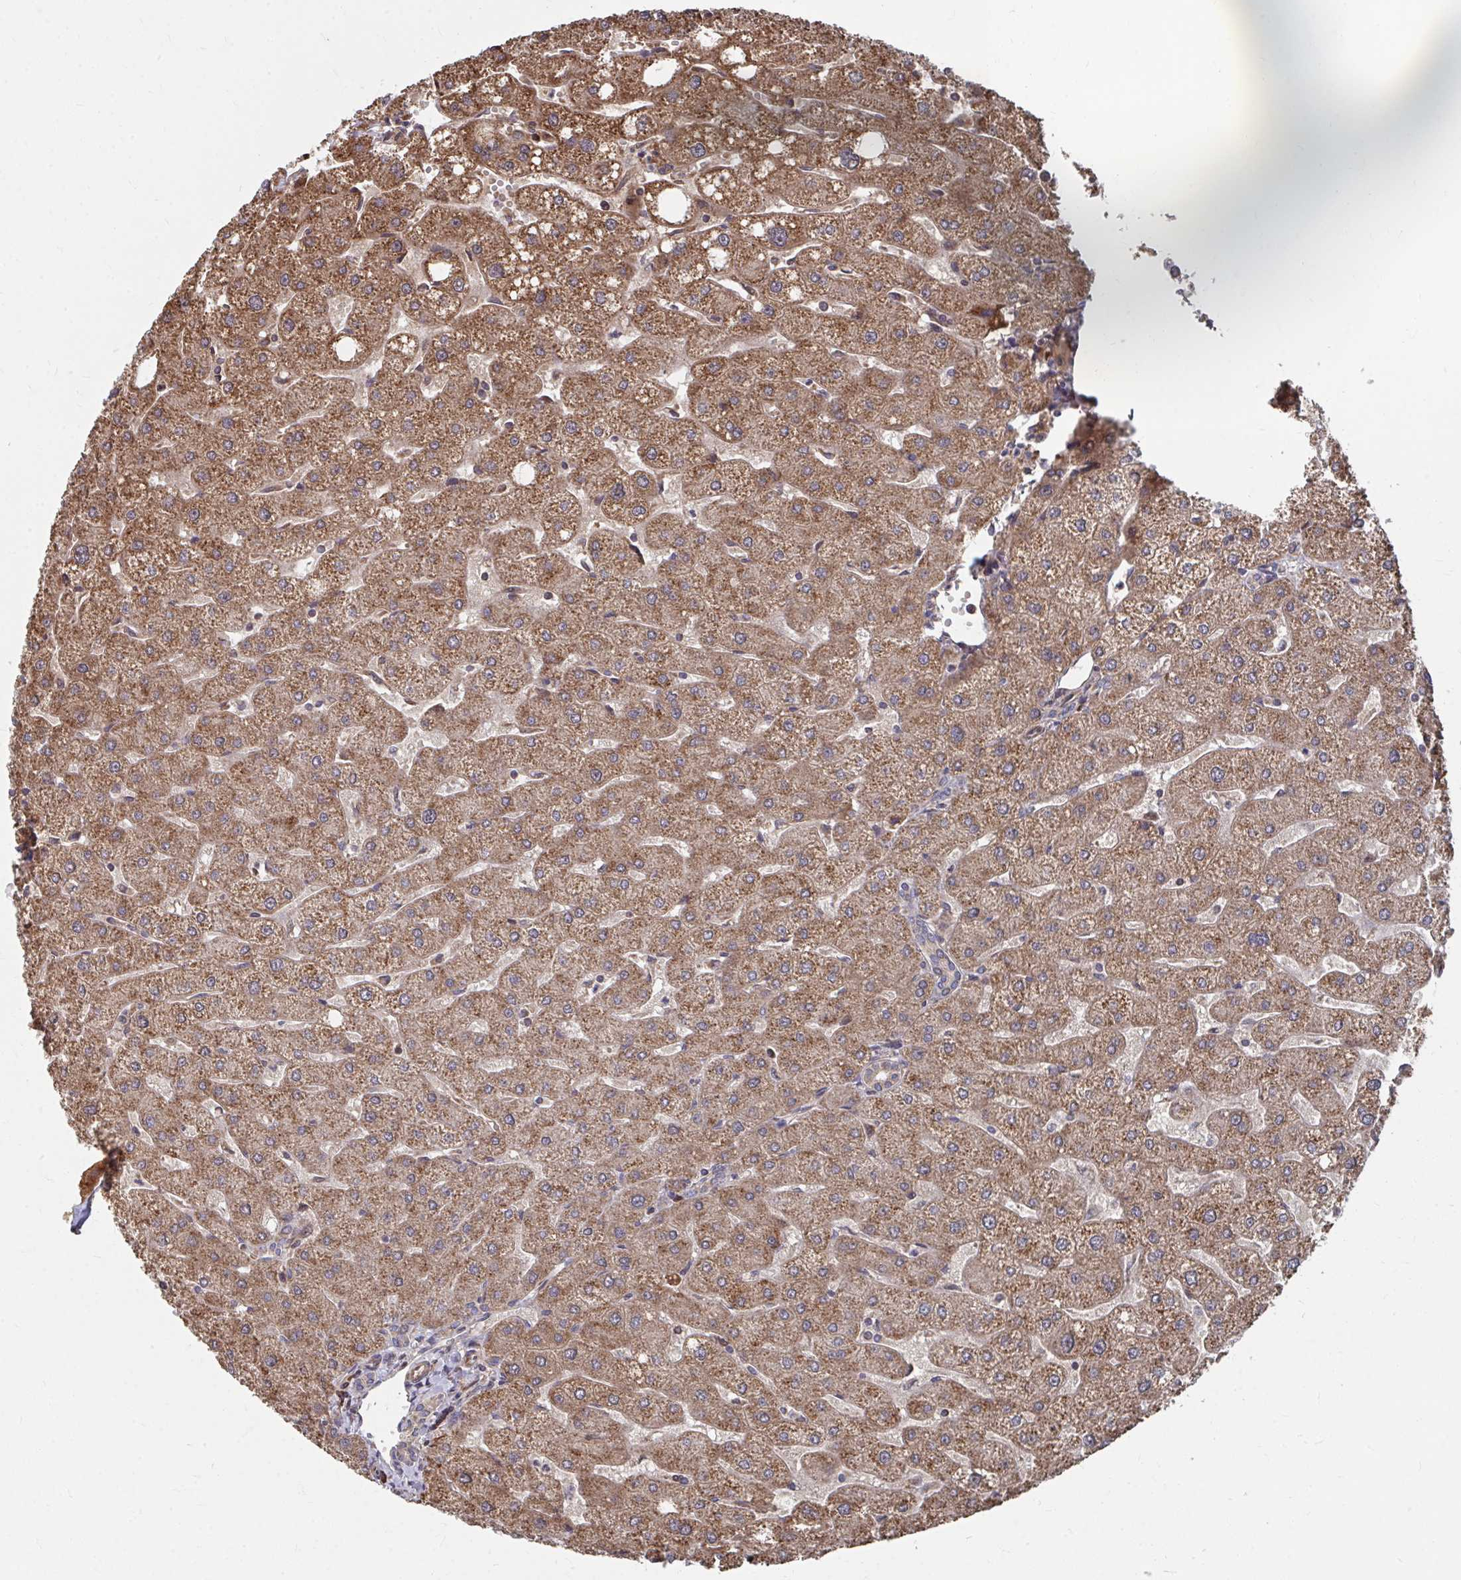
{"staining": {"intensity": "weak", "quantity": ">75%", "location": "cytoplasmic/membranous"}, "tissue": "liver", "cell_type": "Cholangiocytes", "image_type": "normal", "snomed": [{"axis": "morphology", "description": "Normal tissue, NOS"}, {"axis": "topography", "description": "Liver"}], "caption": "Cholangiocytes reveal weak cytoplasmic/membranous staining in approximately >75% of cells in benign liver. (Brightfield microscopy of DAB IHC at high magnification).", "gene": "FAM89A", "patient": {"sex": "male", "age": 67}}